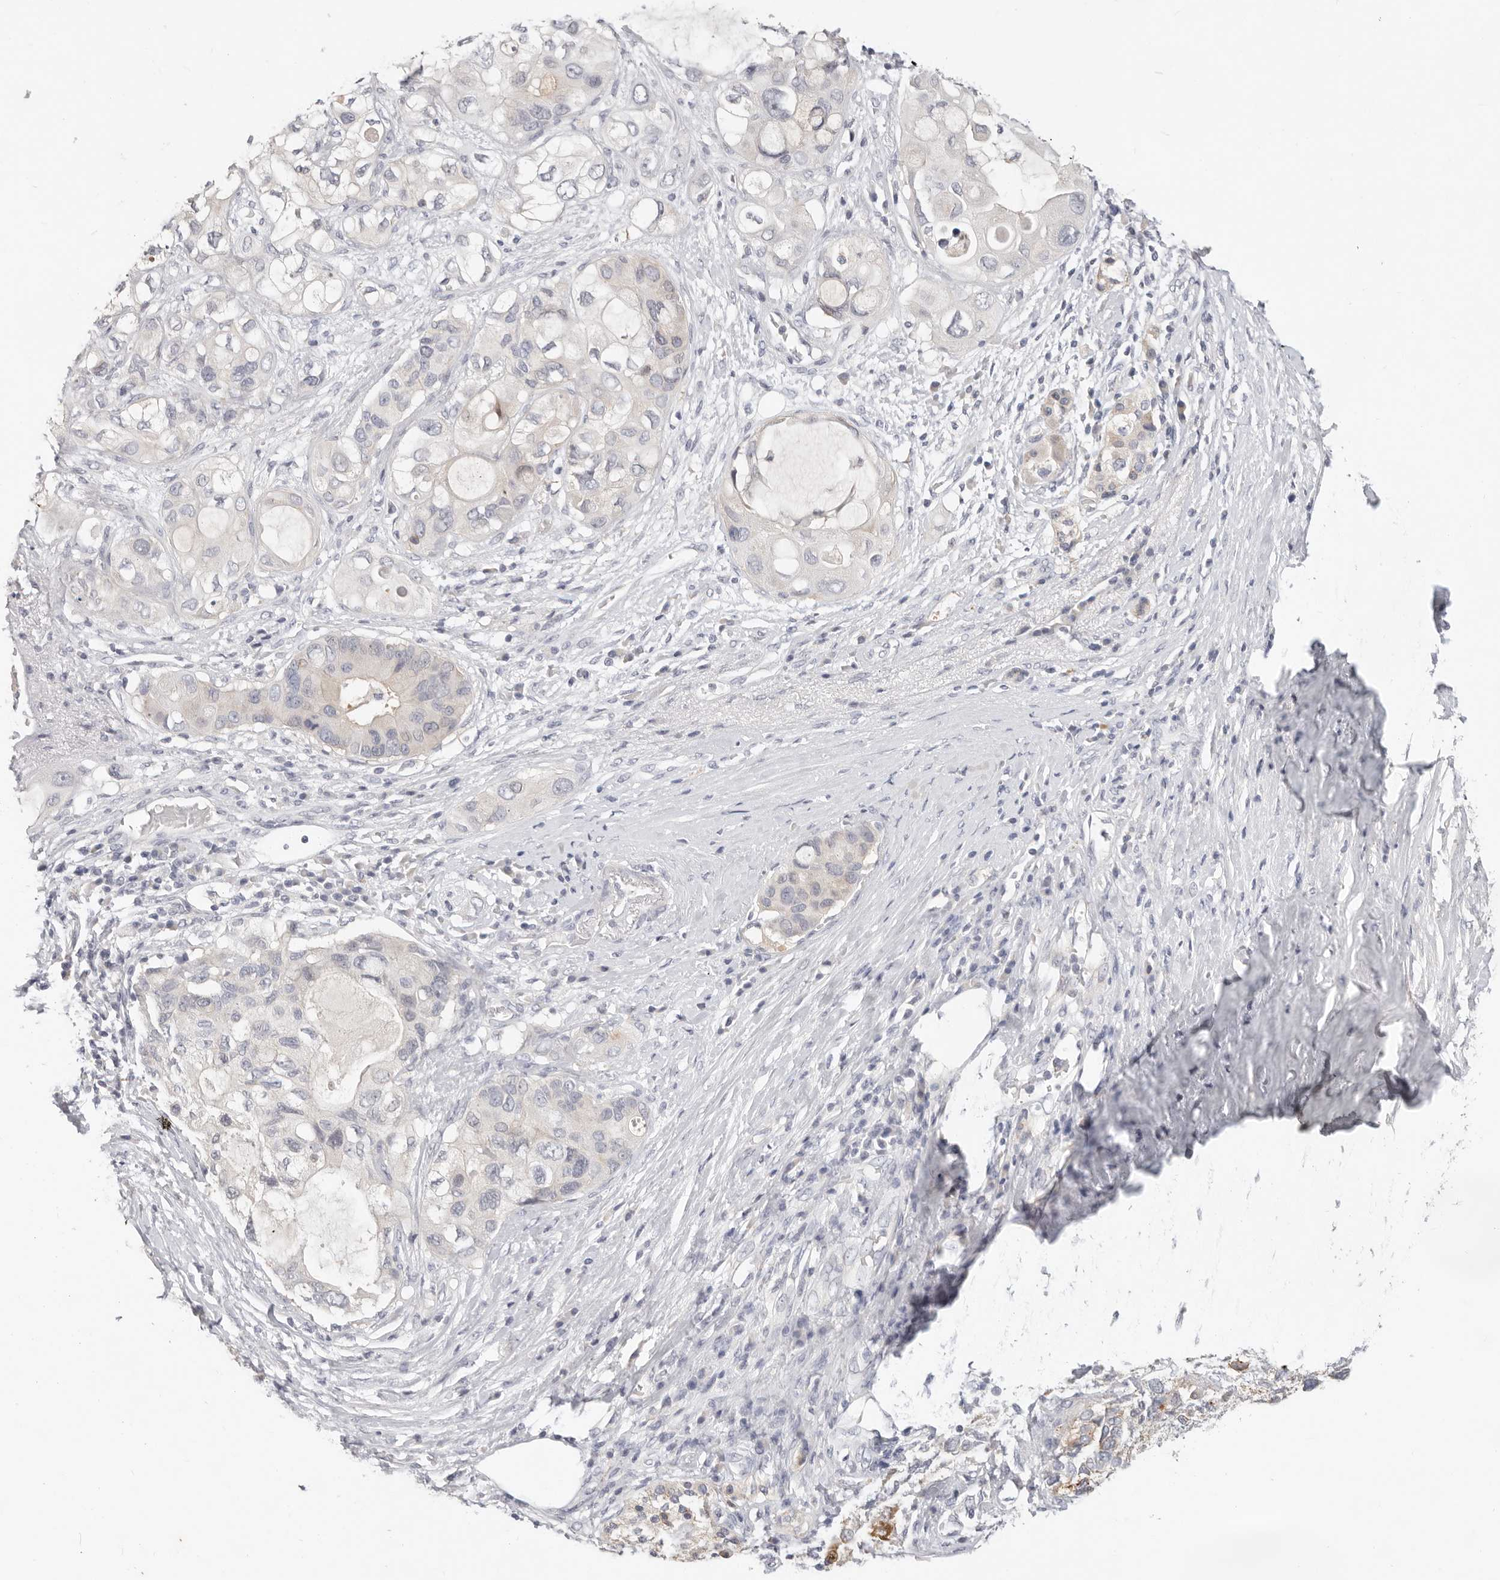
{"staining": {"intensity": "negative", "quantity": "none", "location": "none"}, "tissue": "pancreatic cancer", "cell_type": "Tumor cells", "image_type": "cancer", "snomed": [{"axis": "morphology", "description": "Adenocarcinoma, NOS"}, {"axis": "topography", "description": "Pancreas"}], "caption": "A photomicrograph of pancreatic adenocarcinoma stained for a protein shows no brown staining in tumor cells. (DAB (3,3'-diaminobenzidine) immunohistochemistry (IHC) with hematoxylin counter stain).", "gene": "TMEM63B", "patient": {"sex": "female", "age": 56}}